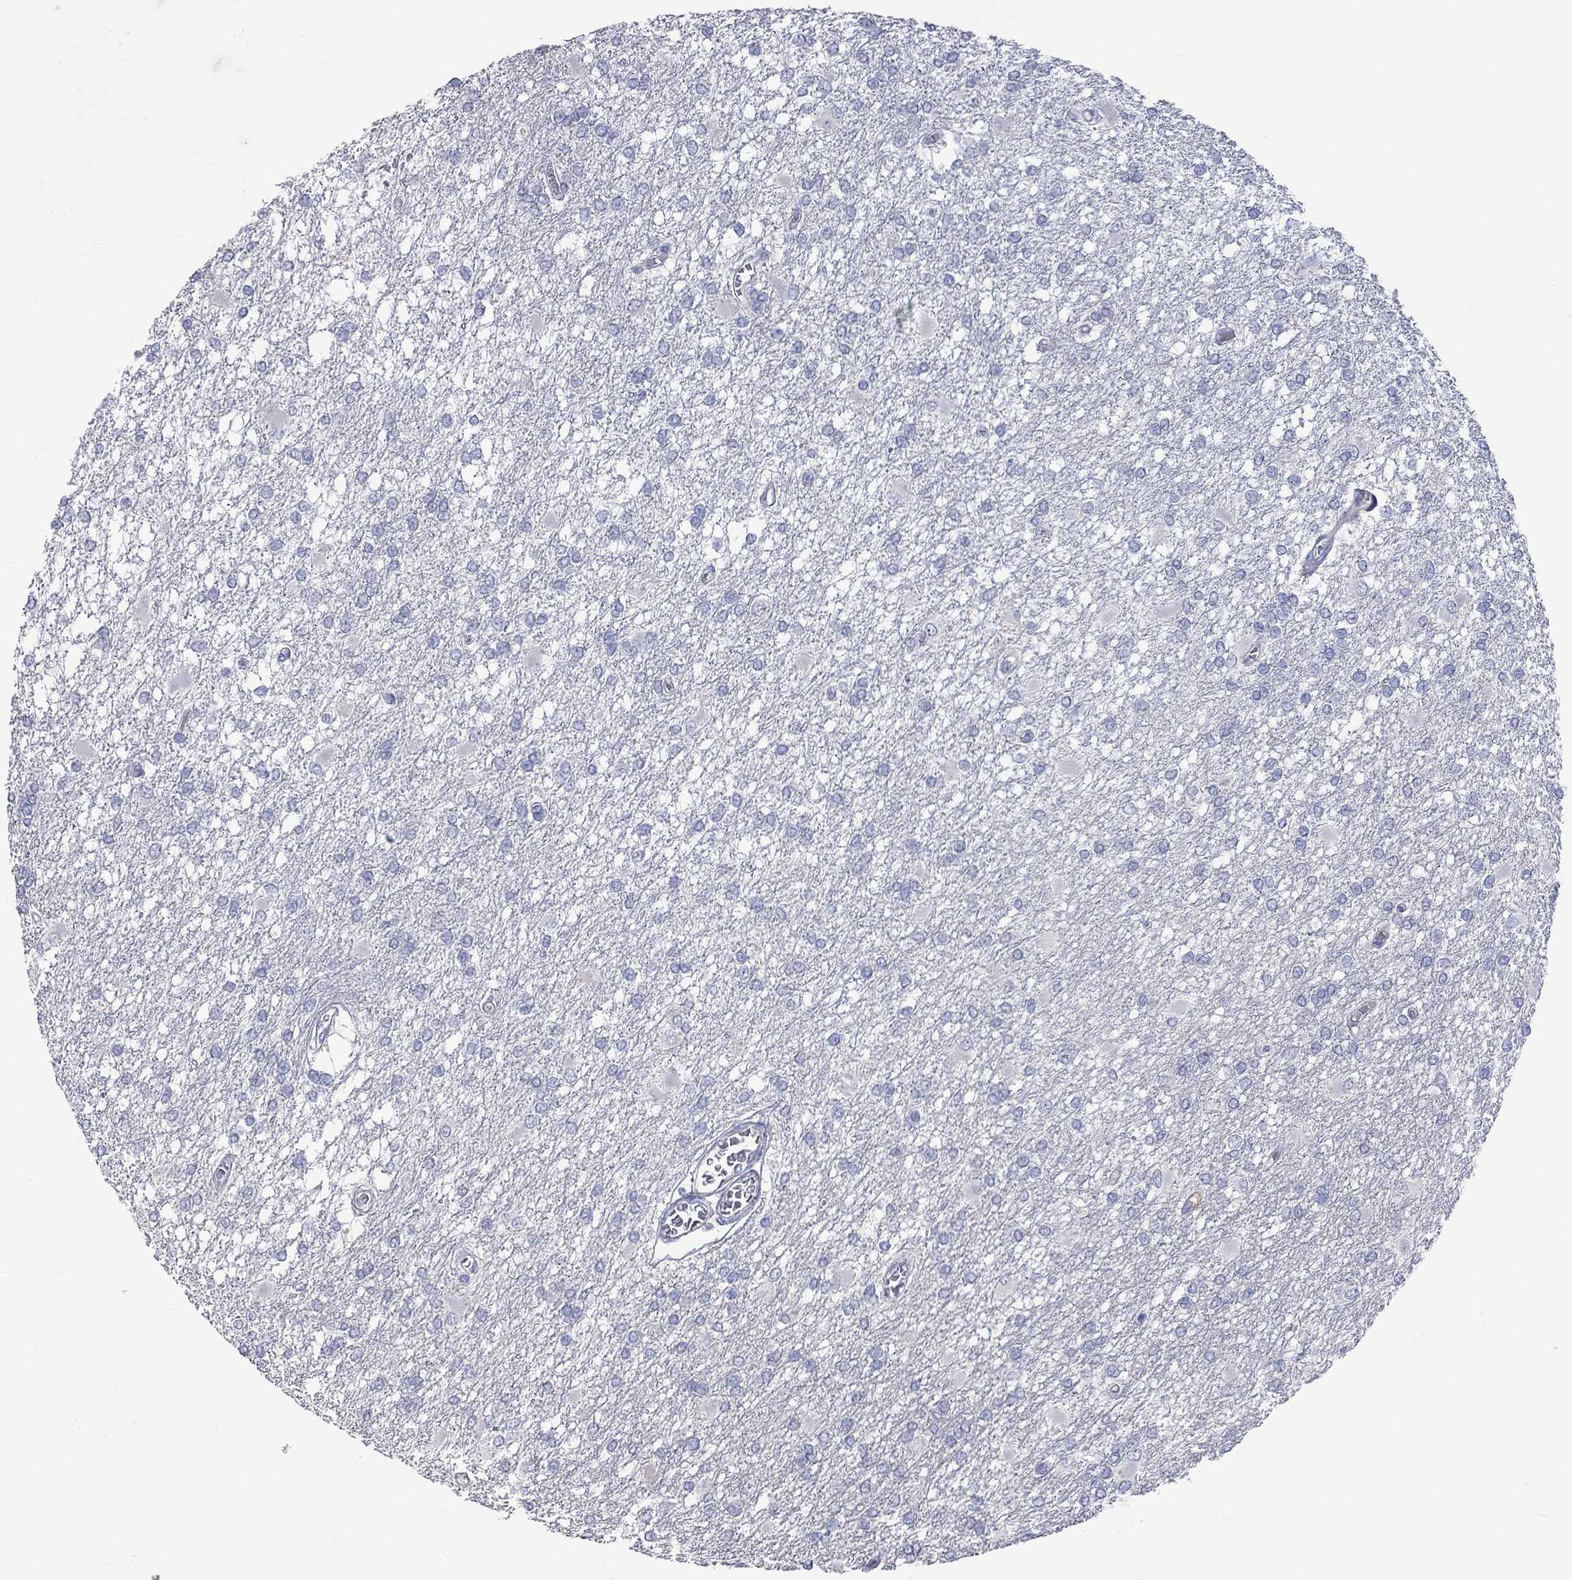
{"staining": {"intensity": "negative", "quantity": "none", "location": "none"}, "tissue": "glioma", "cell_type": "Tumor cells", "image_type": "cancer", "snomed": [{"axis": "morphology", "description": "Glioma, malignant, High grade"}, {"axis": "topography", "description": "Cerebral cortex"}], "caption": "IHC photomicrograph of neoplastic tissue: malignant glioma (high-grade) stained with DAB demonstrates no significant protein positivity in tumor cells.", "gene": "KCND2", "patient": {"sex": "male", "age": 79}}